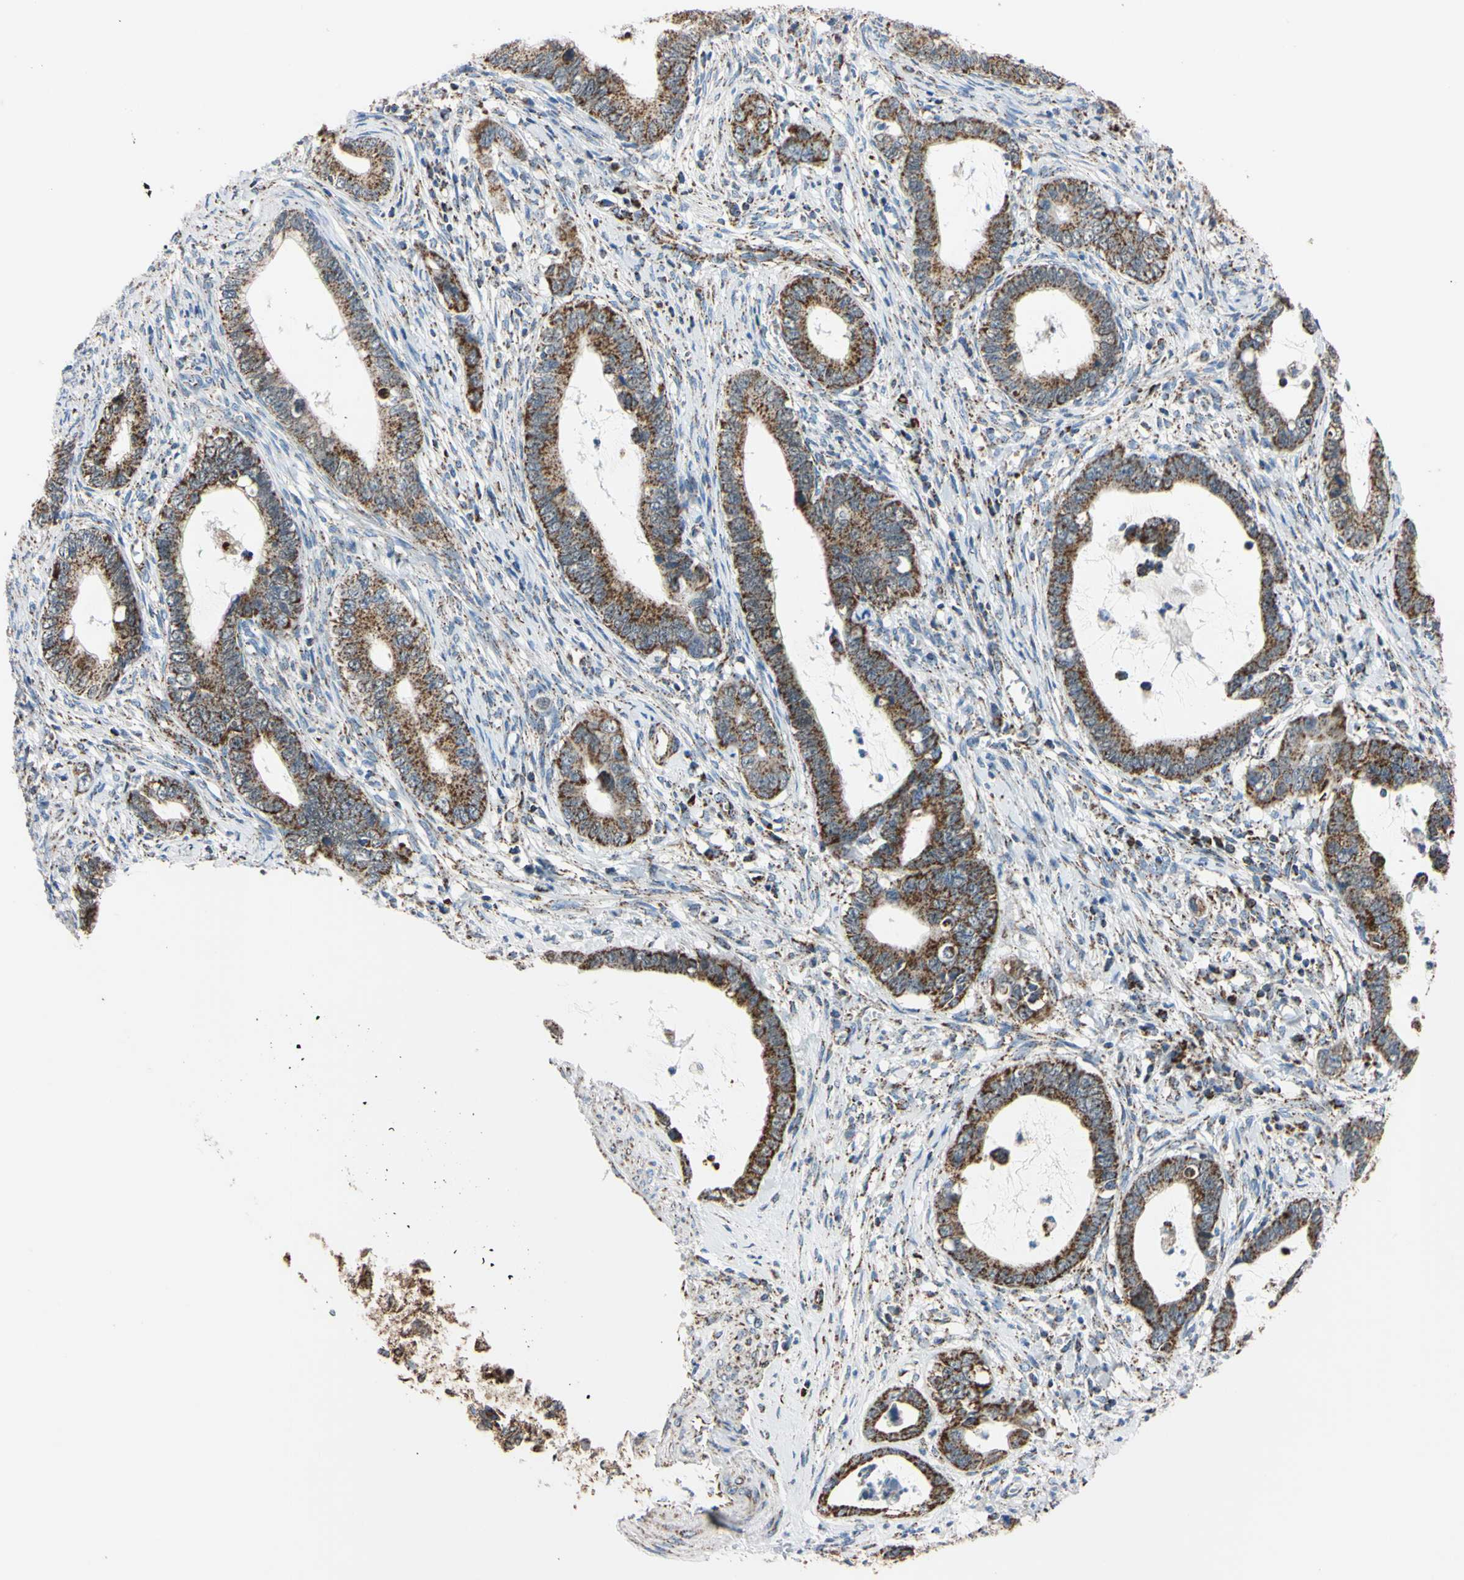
{"staining": {"intensity": "strong", "quantity": ">75%", "location": "cytoplasmic/membranous"}, "tissue": "cervical cancer", "cell_type": "Tumor cells", "image_type": "cancer", "snomed": [{"axis": "morphology", "description": "Adenocarcinoma, NOS"}, {"axis": "topography", "description": "Cervix"}], "caption": "About >75% of tumor cells in human cervical cancer (adenocarcinoma) demonstrate strong cytoplasmic/membranous protein staining as visualized by brown immunohistochemical staining.", "gene": "CLPP", "patient": {"sex": "female", "age": 44}}